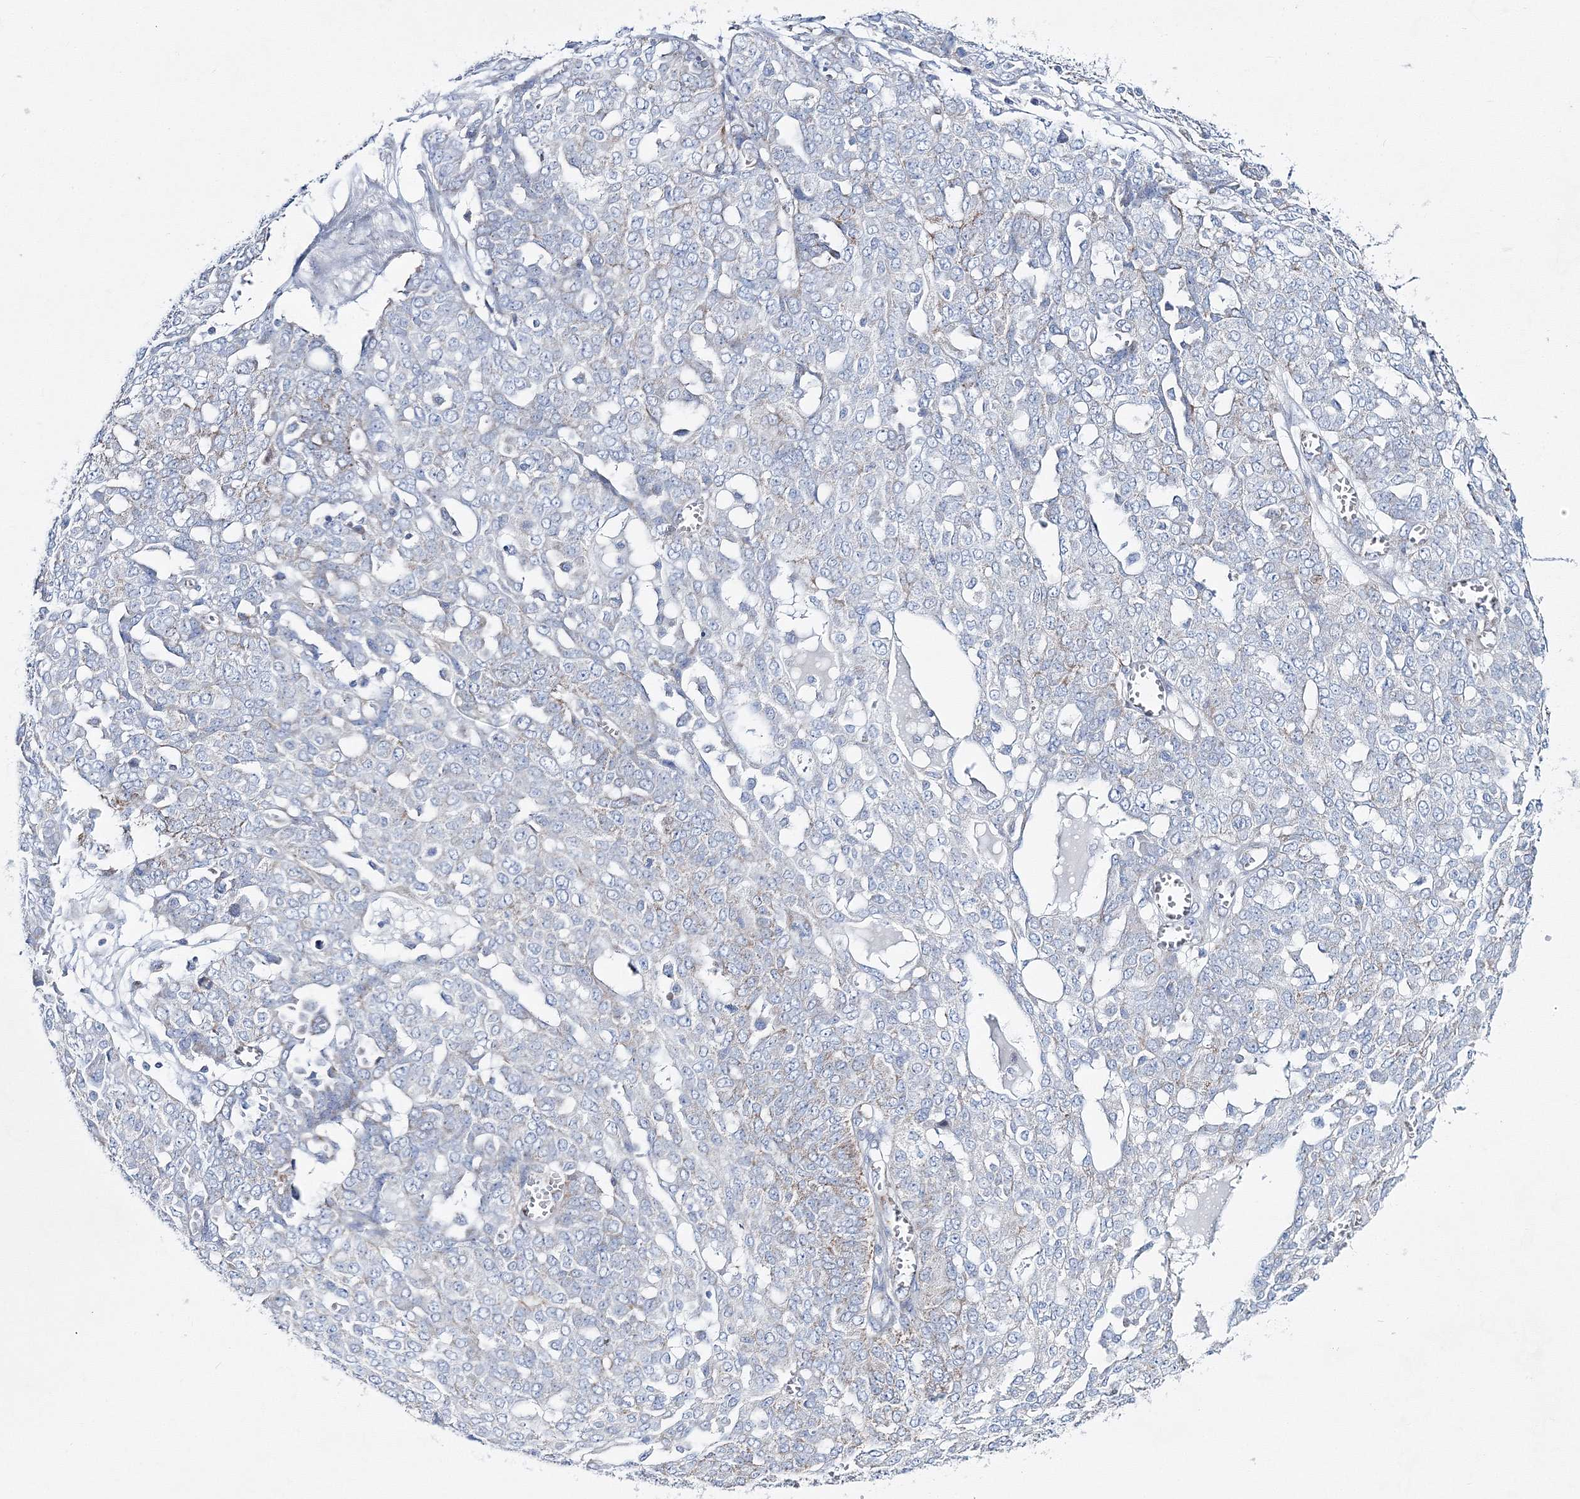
{"staining": {"intensity": "negative", "quantity": "none", "location": "none"}, "tissue": "ovarian cancer", "cell_type": "Tumor cells", "image_type": "cancer", "snomed": [{"axis": "morphology", "description": "Cystadenocarcinoma, serous, NOS"}, {"axis": "topography", "description": "Soft tissue"}, {"axis": "topography", "description": "Ovary"}], "caption": "A photomicrograph of human ovarian serous cystadenocarcinoma is negative for staining in tumor cells. Brightfield microscopy of IHC stained with DAB (brown) and hematoxylin (blue), captured at high magnification.", "gene": "HIBCH", "patient": {"sex": "female", "age": 57}}